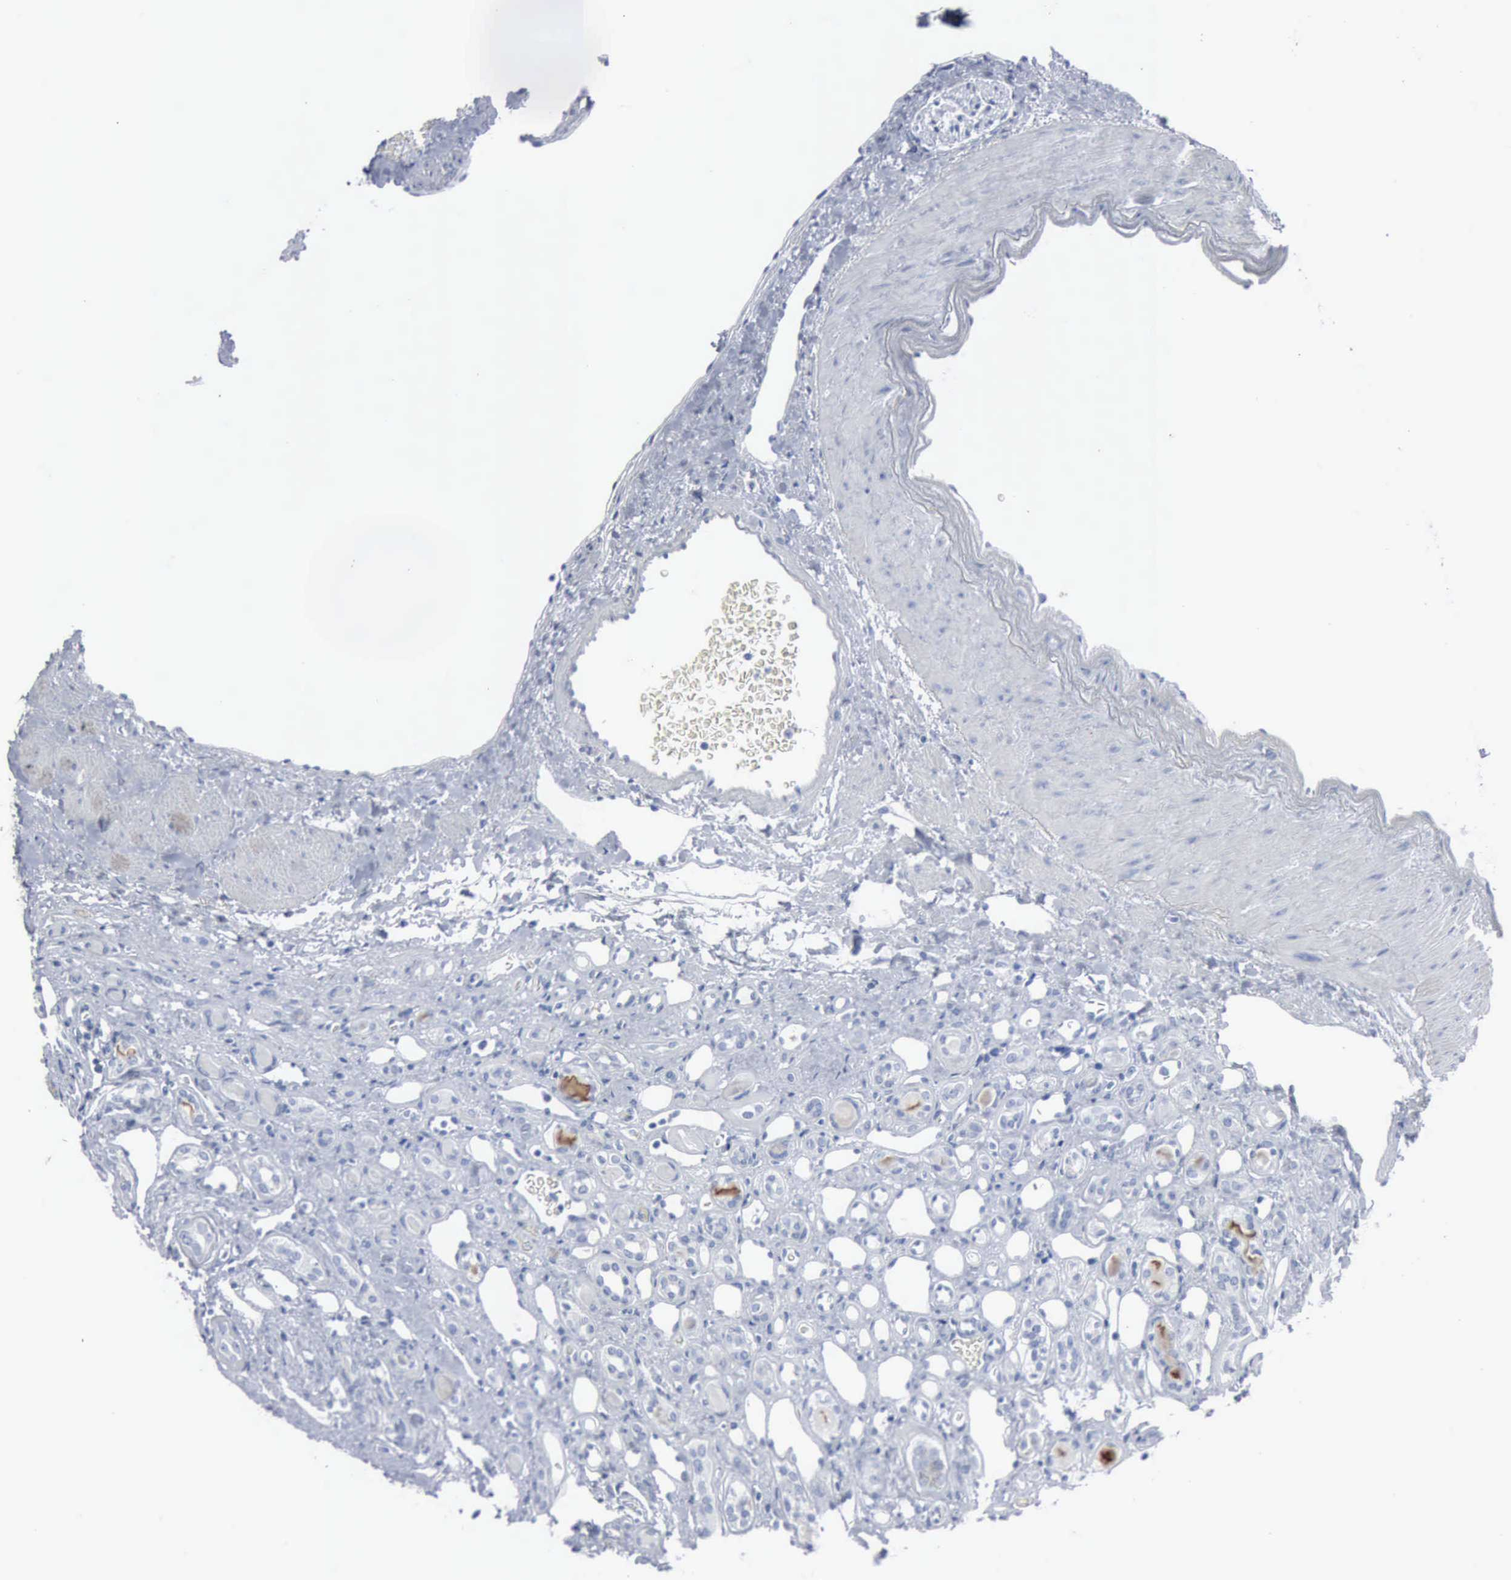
{"staining": {"intensity": "negative", "quantity": "none", "location": "none"}, "tissue": "renal cancer", "cell_type": "Tumor cells", "image_type": "cancer", "snomed": [{"axis": "morphology", "description": "Adenocarcinoma, NOS"}, {"axis": "topography", "description": "Kidney"}], "caption": "High magnification brightfield microscopy of adenocarcinoma (renal) stained with DAB (3,3'-diaminobenzidine) (brown) and counterstained with hematoxylin (blue): tumor cells show no significant positivity. Nuclei are stained in blue.", "gene": "DMD", "patient": {"sex": "female", "age": 60}}